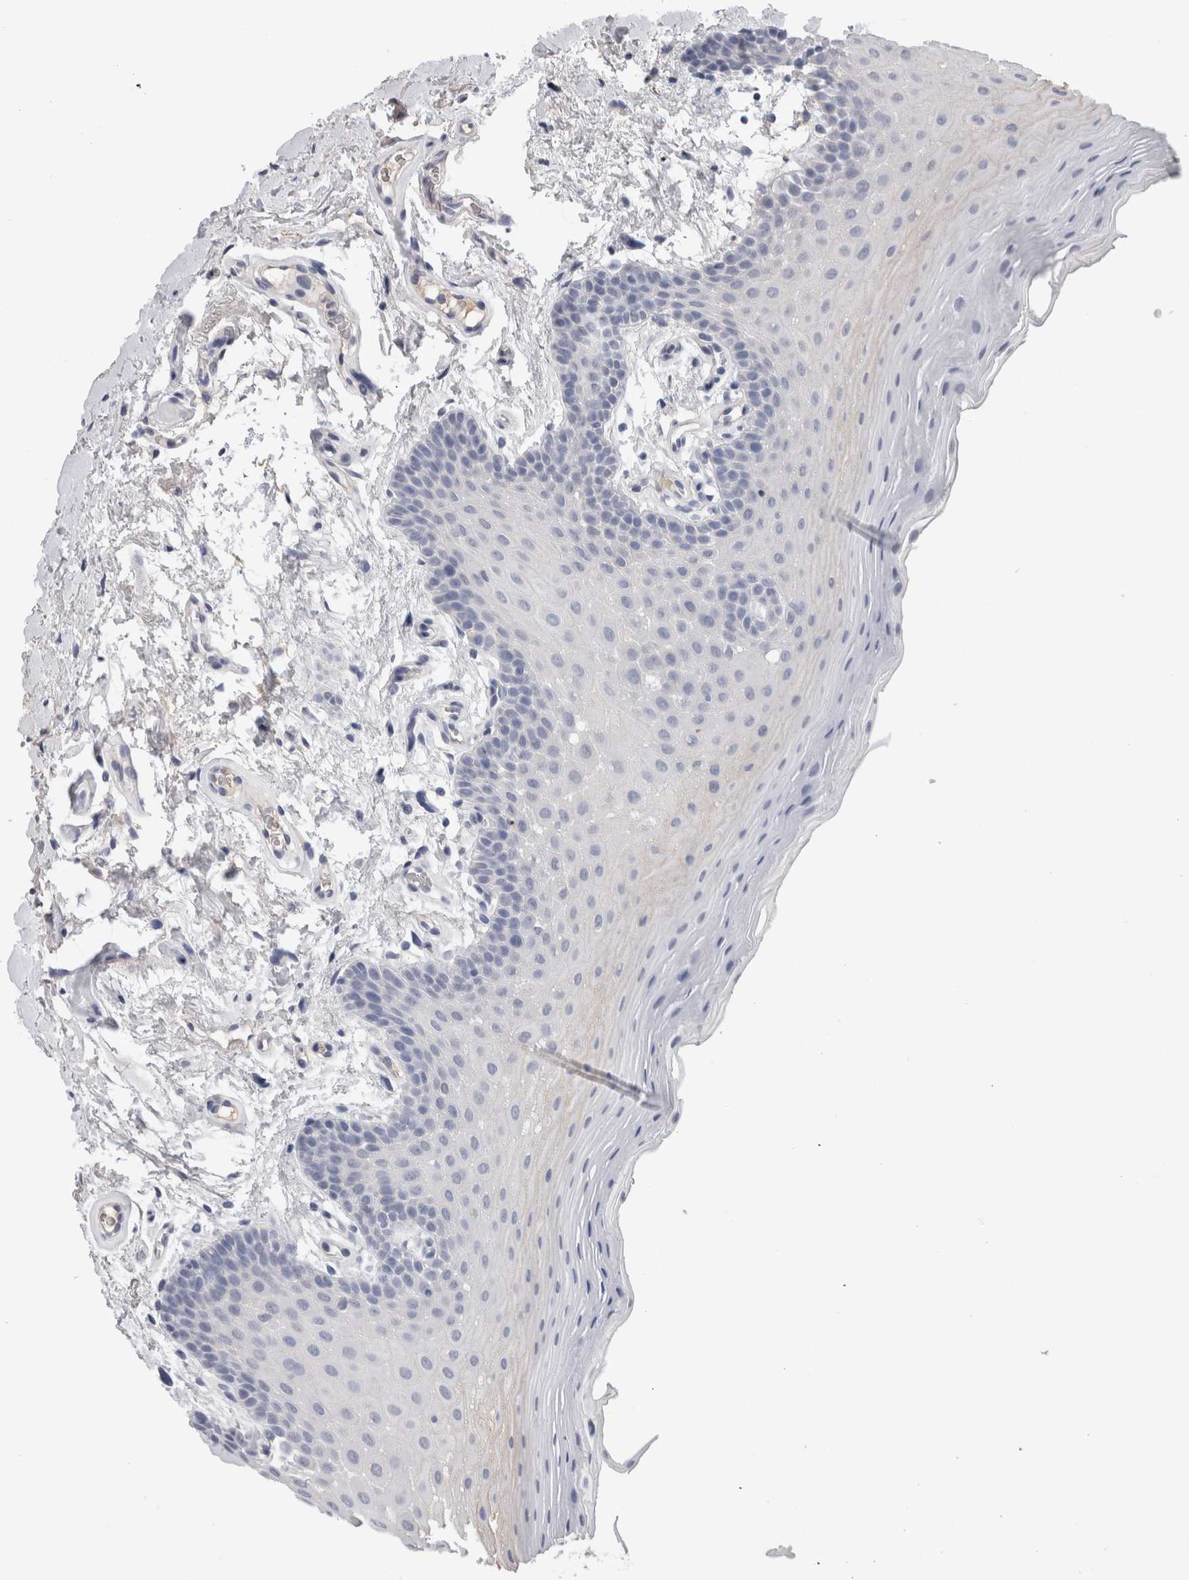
{"staining": {"intensity": "negative", "quantity": "none", "location": "none"}, "tissue": "oral mucosa", "cell_type": "Squamous epithelial cells", "image_type": "normal", "snomed": [{"axis": "morphology", "description": "Normal tissue, NOS"}, {"axis": "topography", "description": "Oral tissue"}], "caption": "DAB (3,3'-diaminobenzidine) immunohistochemical staining of normal oral mucosa exhibits no significant staining in squamous epithelial cells.", "gene": "FABP4", "patient": {"sex": "male", "age": 62}}